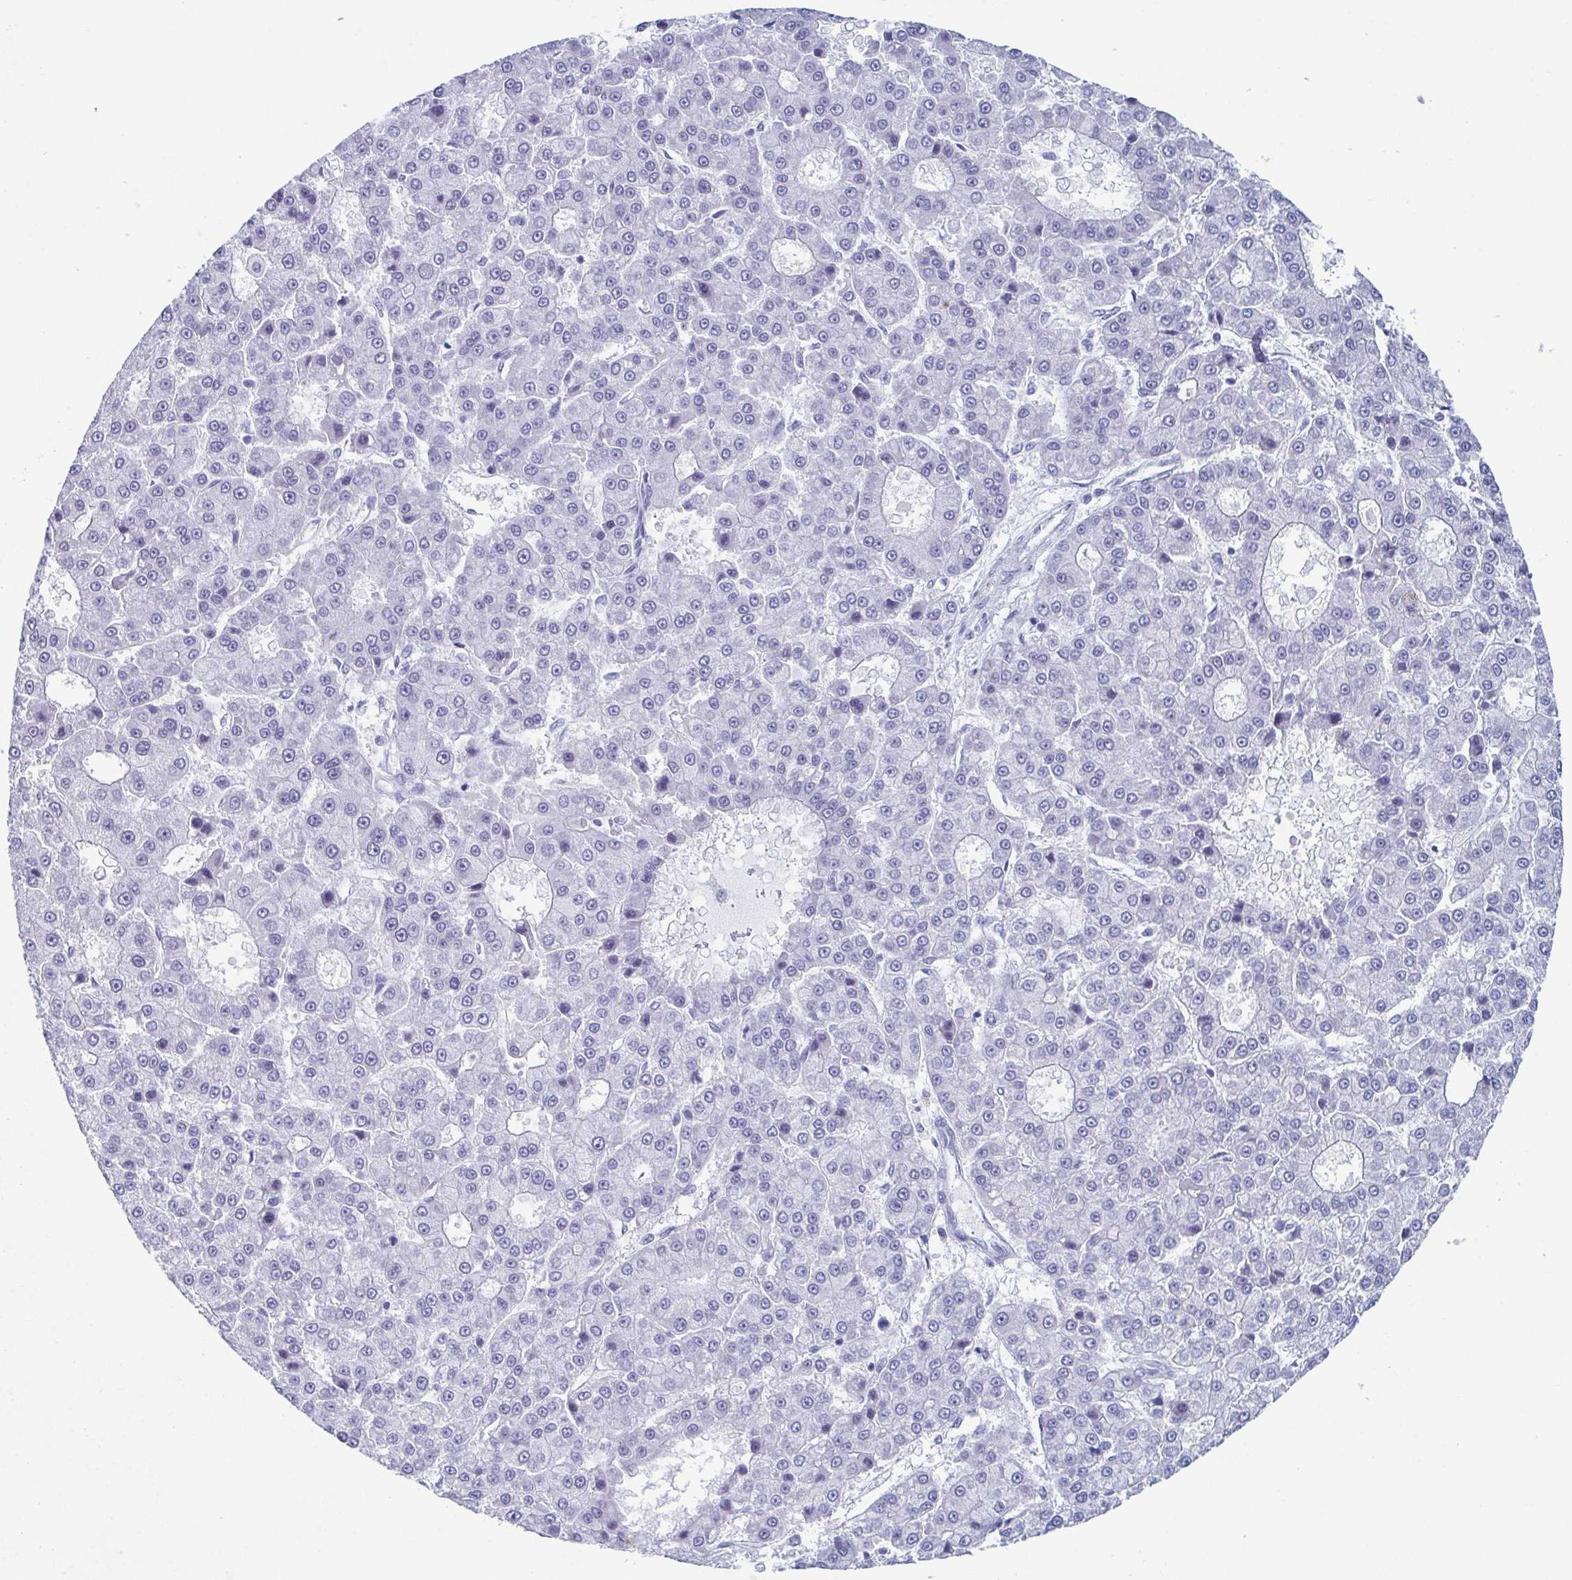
{"staining": {"intensity": "negative", "quantity": "none", "location": "none"}, "tissue": "liver cancer", "cell_type": "Tumor cells", "image_type": "cancer", "snomed": [{"axis": "morphology", "description": "Carcinoma, Hepatocellular, NOS"}, {"axis": "topography", "description": "Liver"}], "caption": "Protein analysis of liver cancer demonstrates no significant expression in tumor cells. The staining is performed using DAB brown chromogen with nuclei counter-stained in using hematoxylin.", "gene": "ZFP64", "patient": {"sex": "male", "age": 70}}